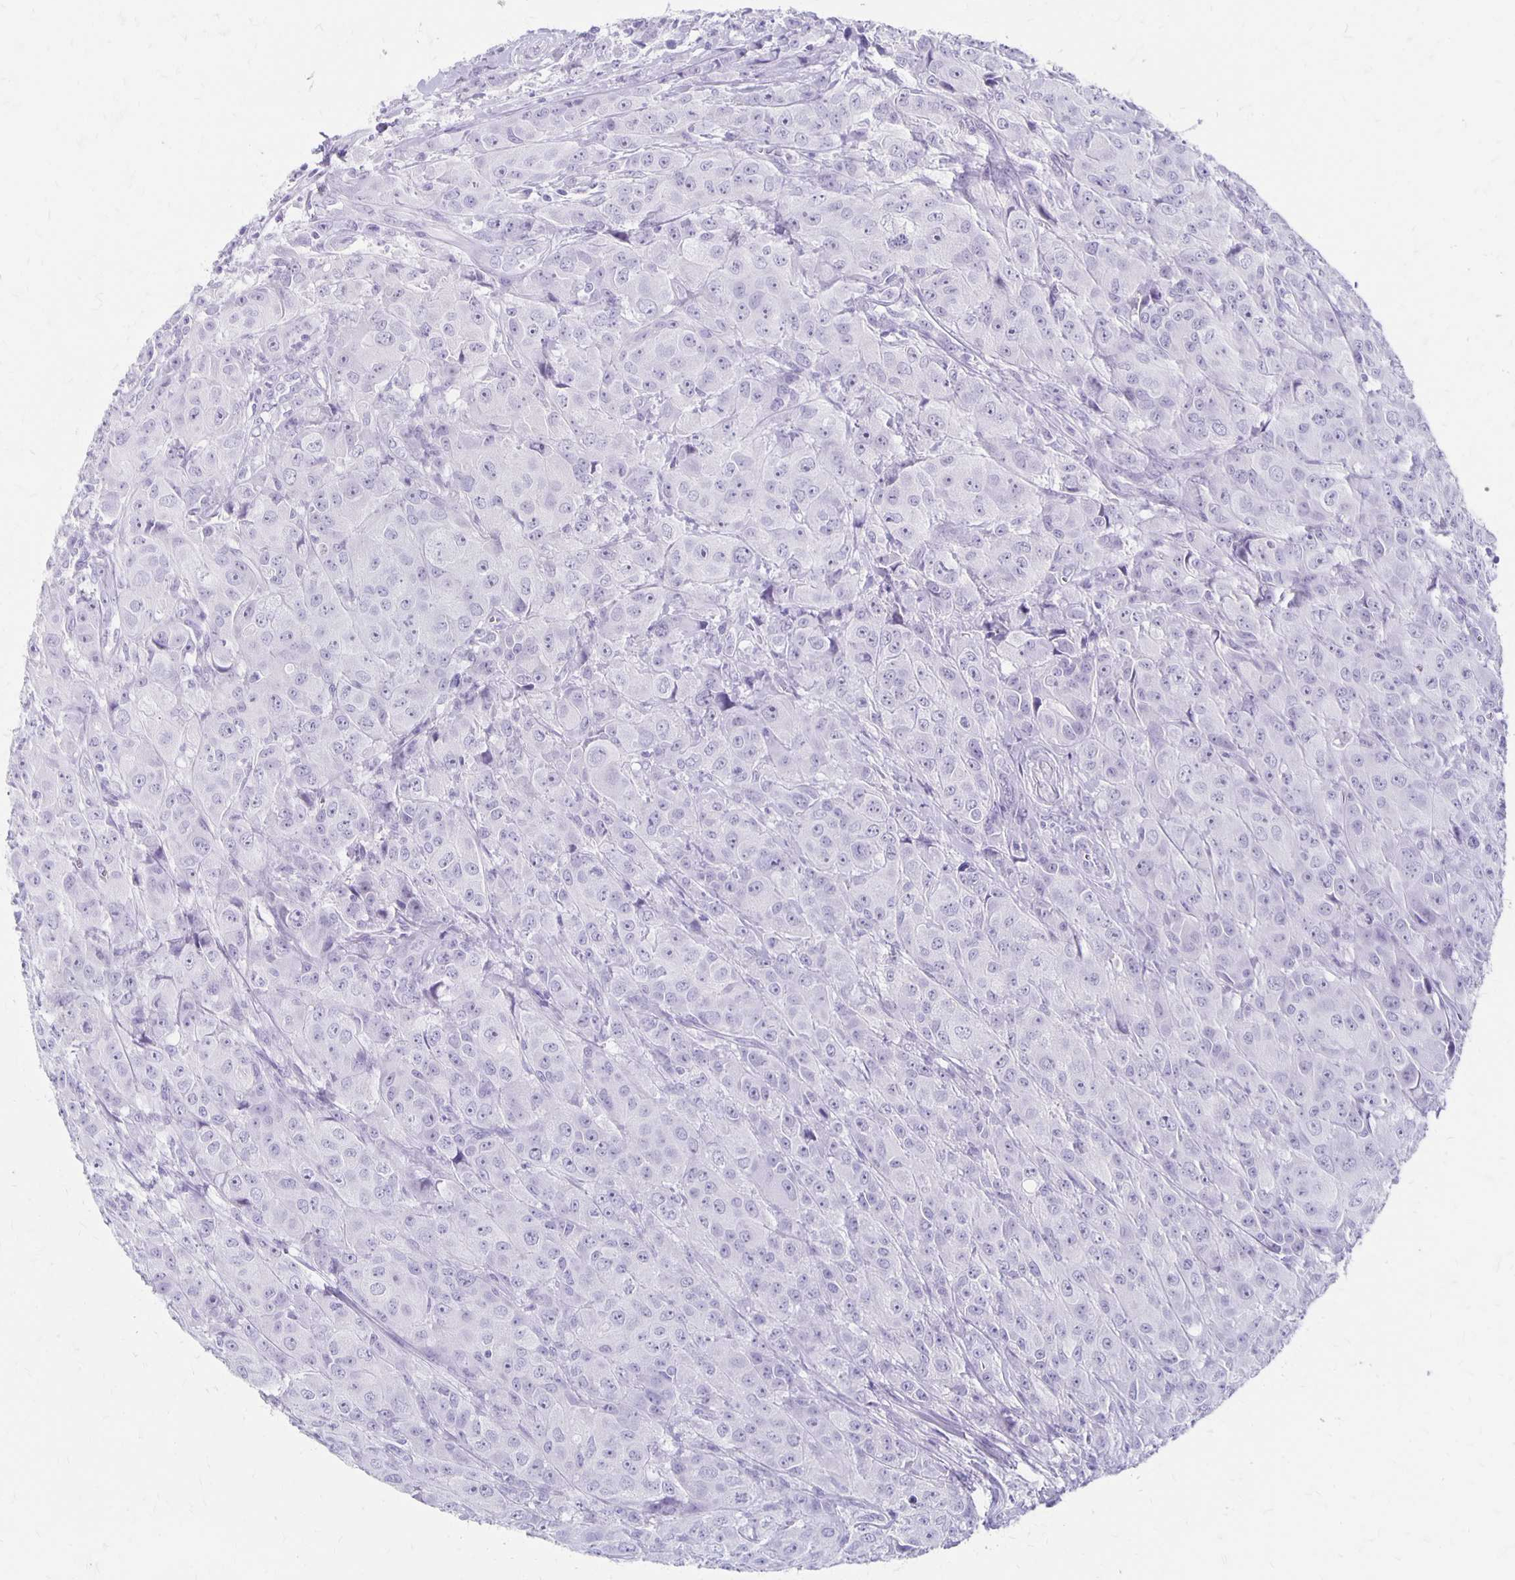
{"staining": {"intensity": "negative", "quantity": "none", "location": "none"}, "tissue": "breast cancer", "cell_type": "Tumor cells", "image_type": "cancer", "snomed": [{"axis": "morphology", "description": "Normal tissue, NOS"}, {"axis": "morphology", "description": "Duct carcinoma"}, {"axis": "topography", "description": "Breast"}], "caption": "The image exhibits no significant expression in tumor cells of breast intraductal carcinoma.", "gene": "MAGEC2", "patient": {"sex": "female", "age": 43}}